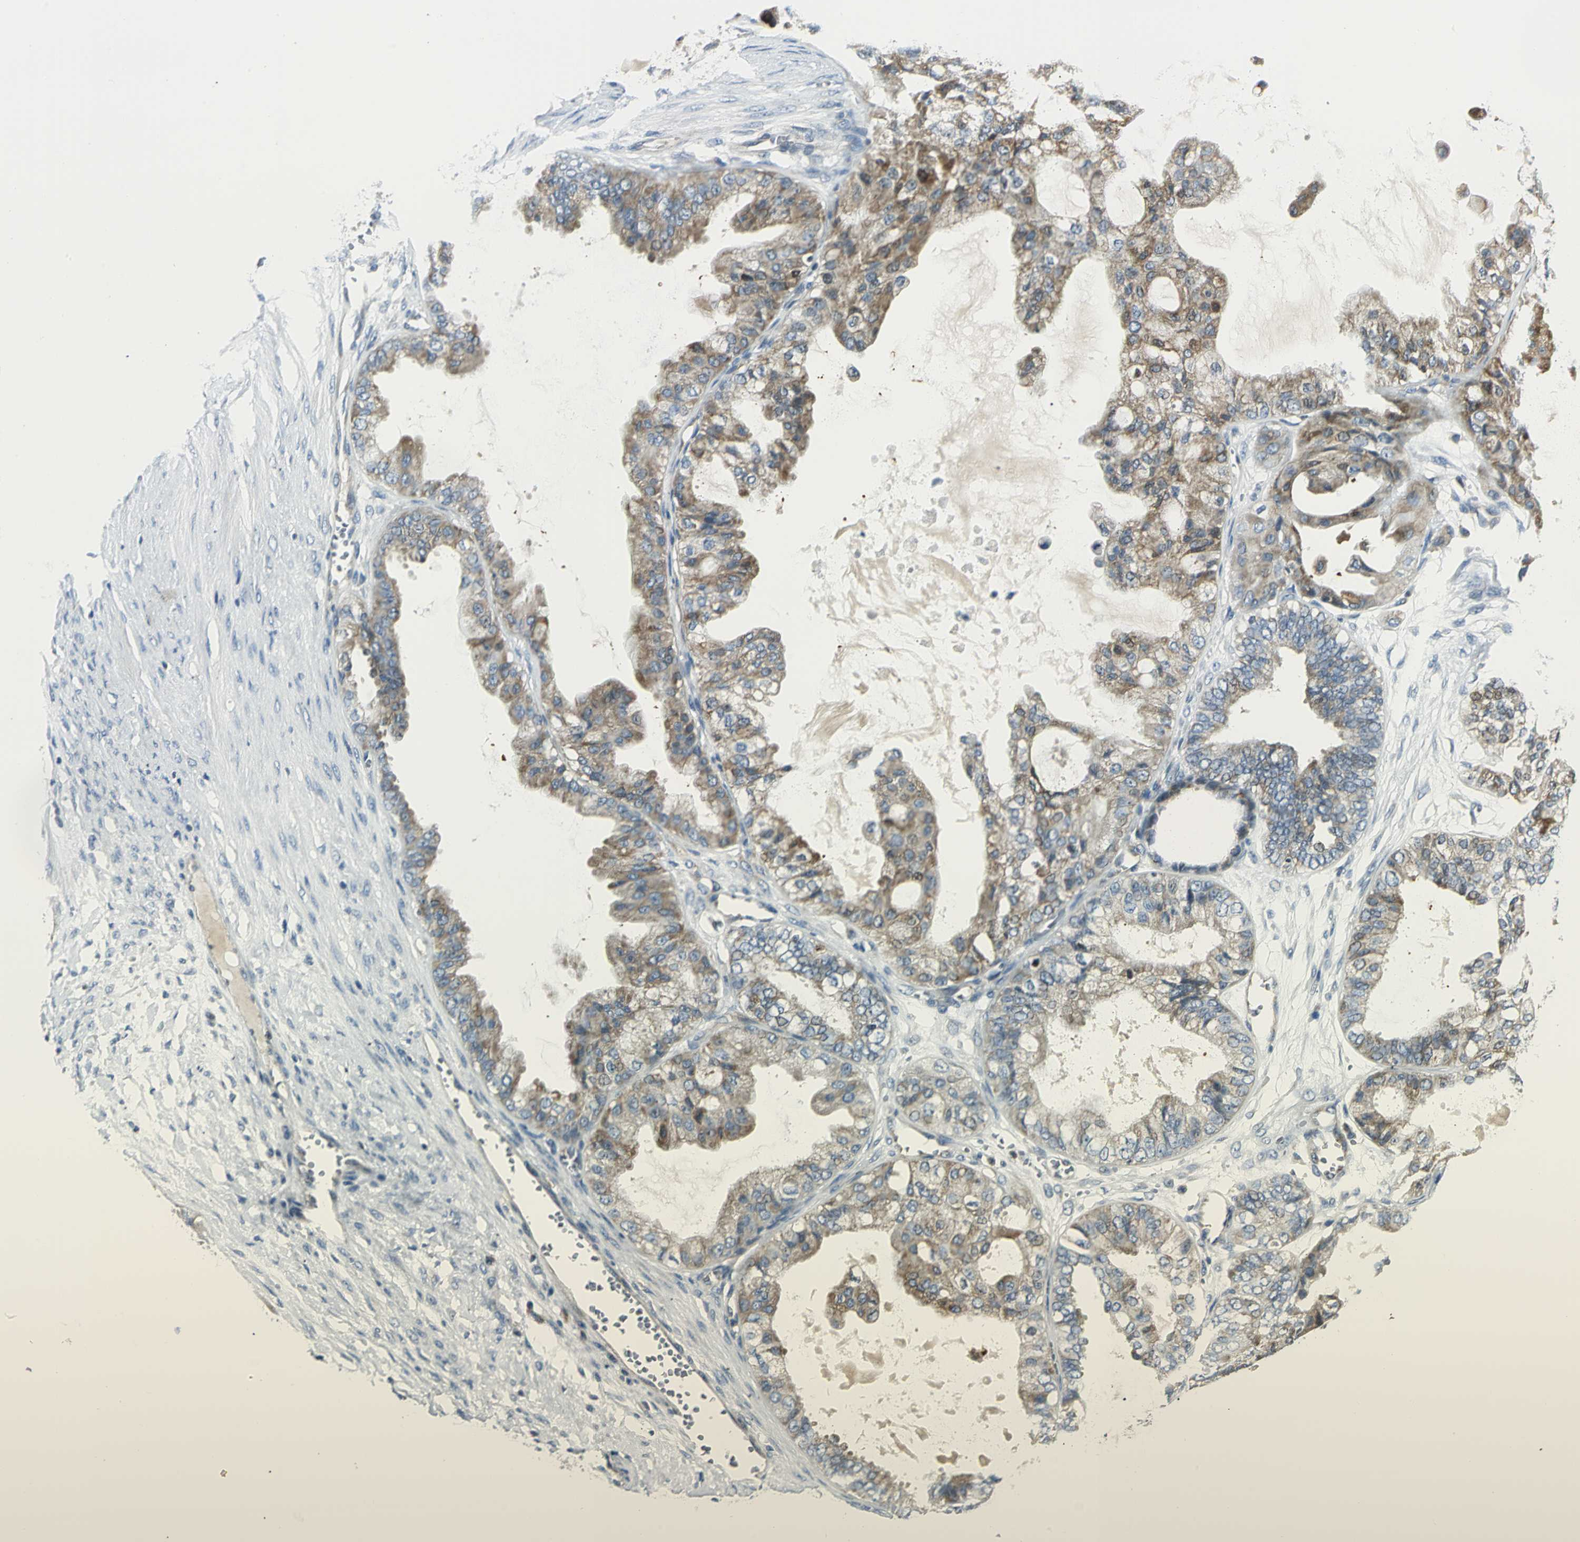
{"staining": {"intensity": "moderate", "quantity": "25%-75%", "location": "cytoplasmic/membranous"}, "tissue": "ovarian cancer", "cell_type": "Tumor cells", "image_type": "cancer", "snomed": [{"axis": "morphology", "description": "Carcinoma, NOS"}, {"axis": "morphology", "description": "Carcinoma, endometroid"}, {"axis": "topography", "description": "Ovary"}], "caption": "Immunohistochemistry (IHC) of endometroid carcinoma (ovarian) exhibits medium levels of moderate cytoplasmic/membranous positivity in approximately 25%-75% of tumor cells.", "gene": "USP40", "patient": {"sex": "female", "age": 50}}